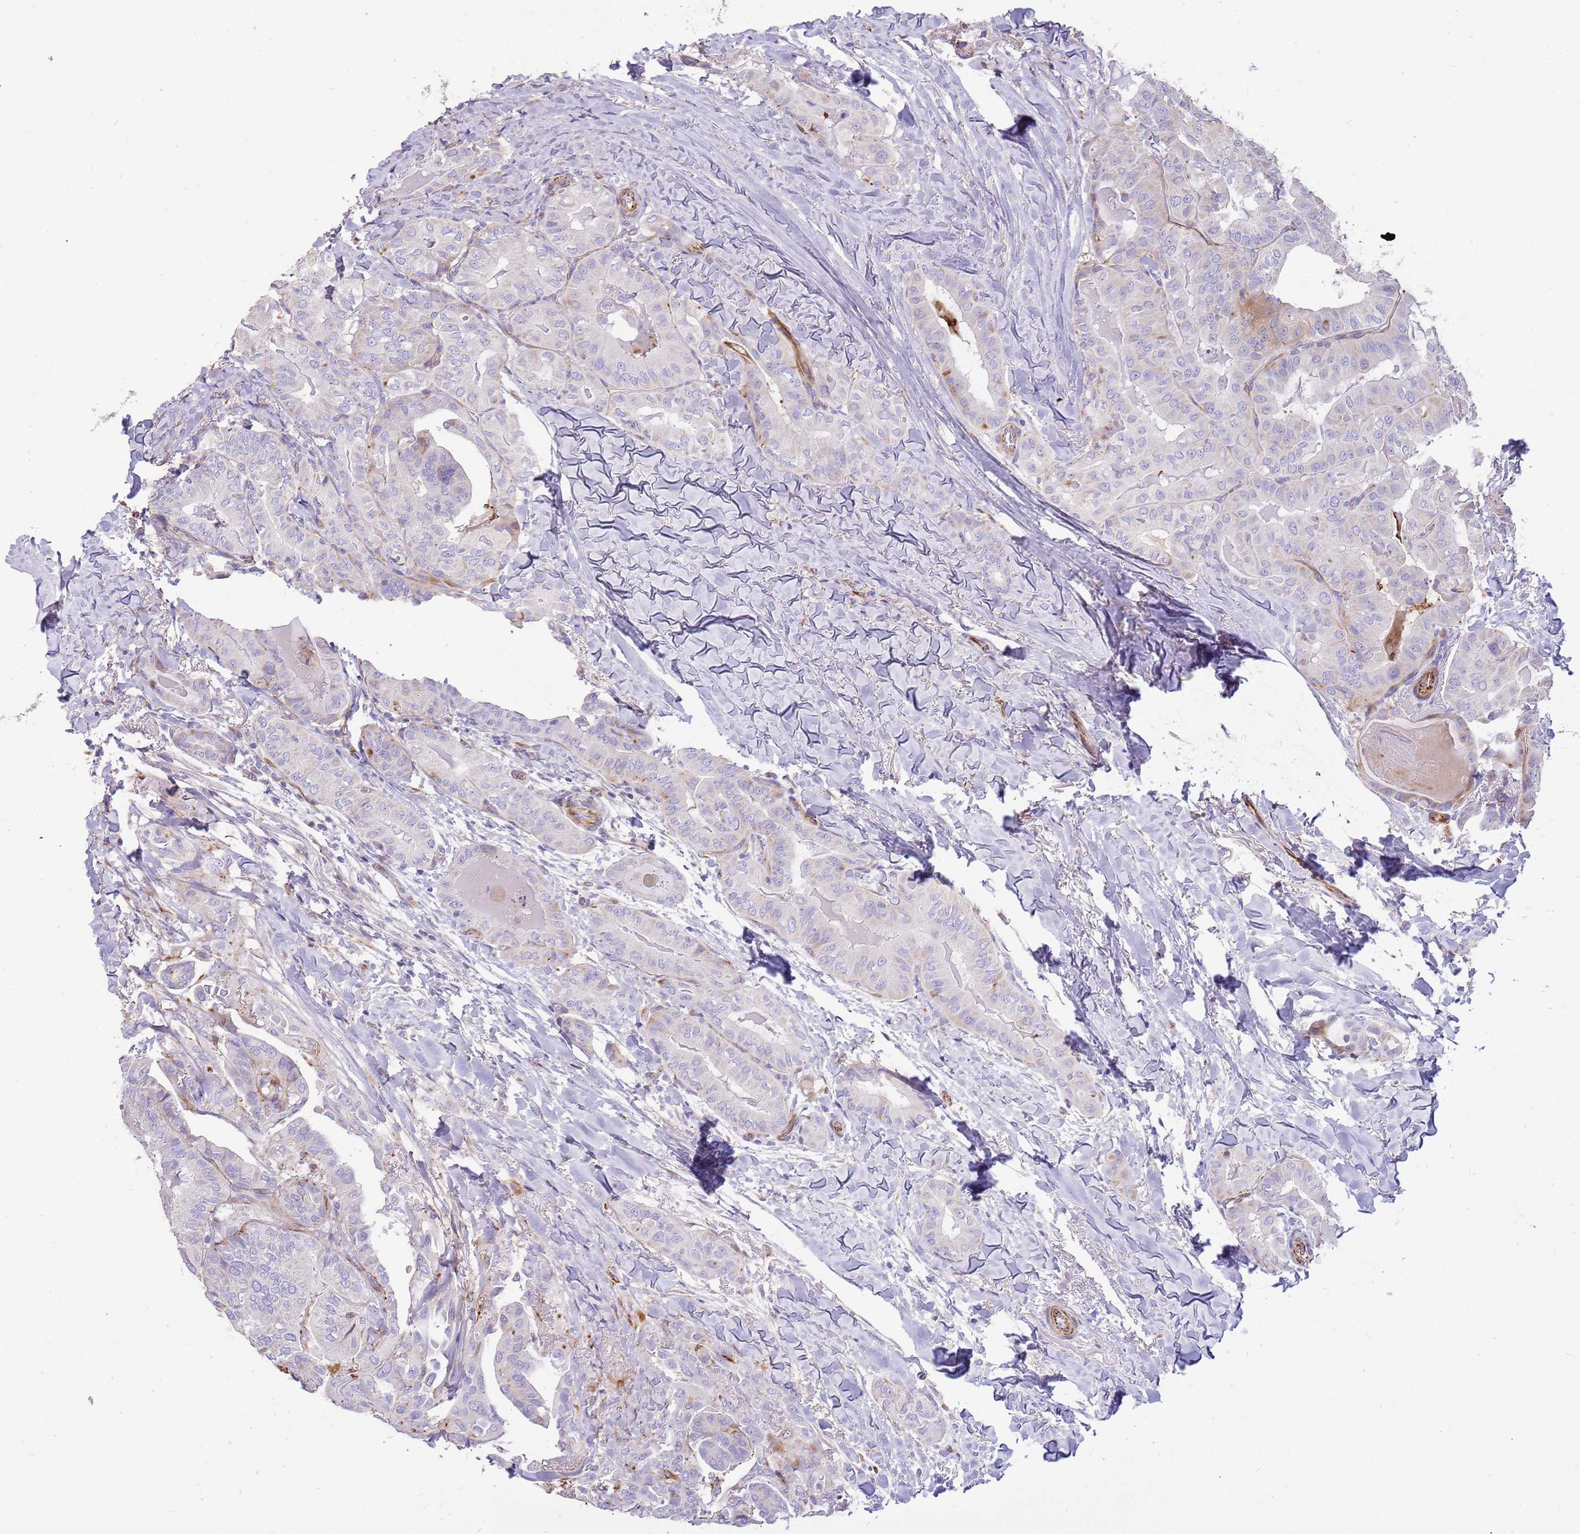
{"staining": {"intensity": "negative", "quantity": "none", "location": "none"}, "tissue": "thyroid cancer", "cell_type": "Tumor cells", "image_type": "cancer", "snomed": [{"axis": "morphology", "description": "Papillary adenocarcinoma, NOS"}, {"axis": "topography", "description": "Thyroid gland"}], "caption": "A micrograph of human papillary adenocarcinoma (thyroid) is negative for staining in tumor cells.", "gene": "ZDHHC1", "patient": {"sex": "female", "age": 68}}